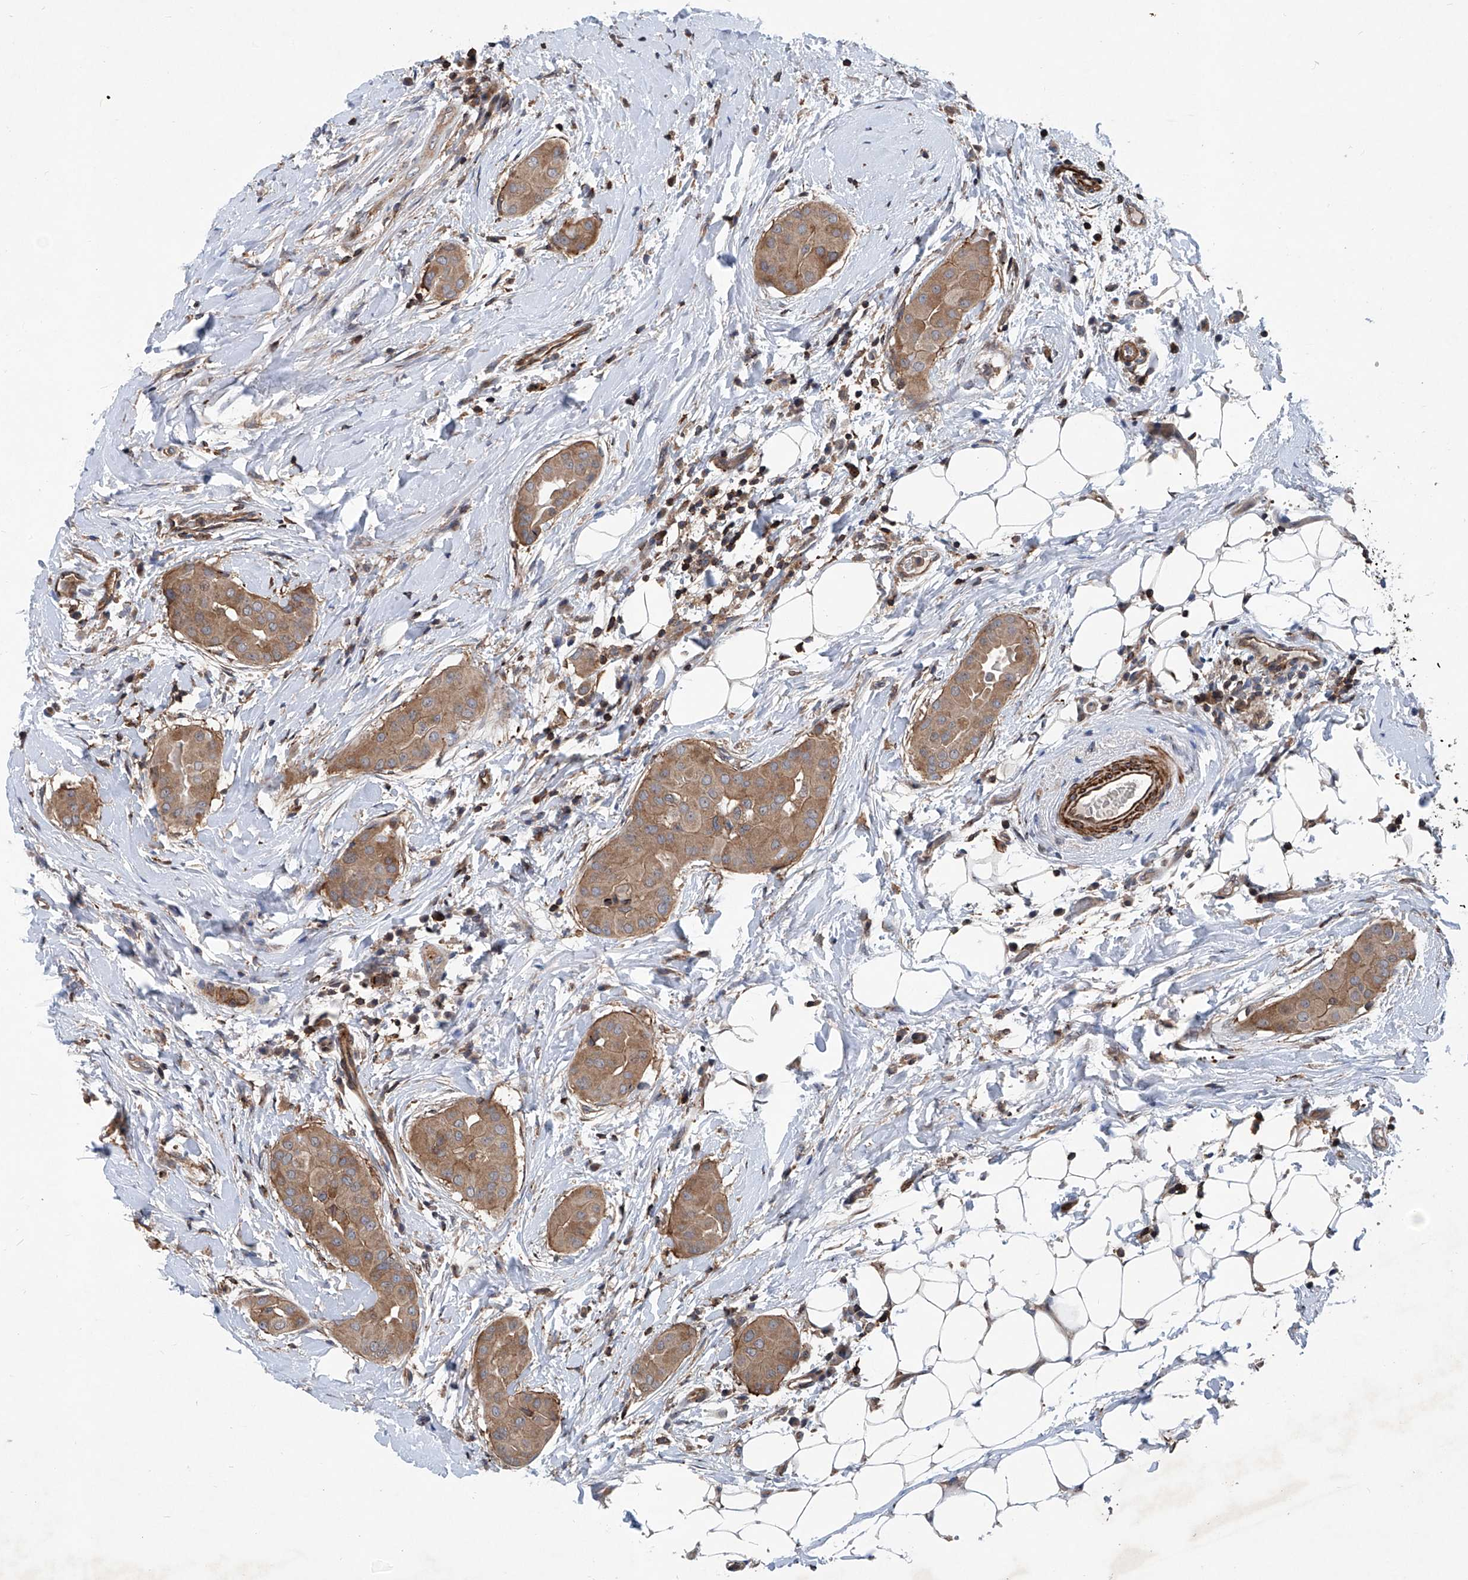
{"staining": {"intensity": "moderate", "quantity": ">75%", "location": "cytoplasmic/membranous"}, "tissue": "thyroid cancer", "cell_type": "Tumor cells", "image_type": "cancer", "snomed": [{"axis": "morphology", "description": "Papillary adenocarcinoma, NOS"}, {"axis": "topography", "description": "Thyroid gland"}], "caption": "Brown immunohistochemical staining in human thyroid papillary adenocarcinoma displays moderate cytoplasmic/membranous staining in about >75% of tumor cells.", "gene": "NT5C3A", "patient": {"sex": "male", "age": 33}}